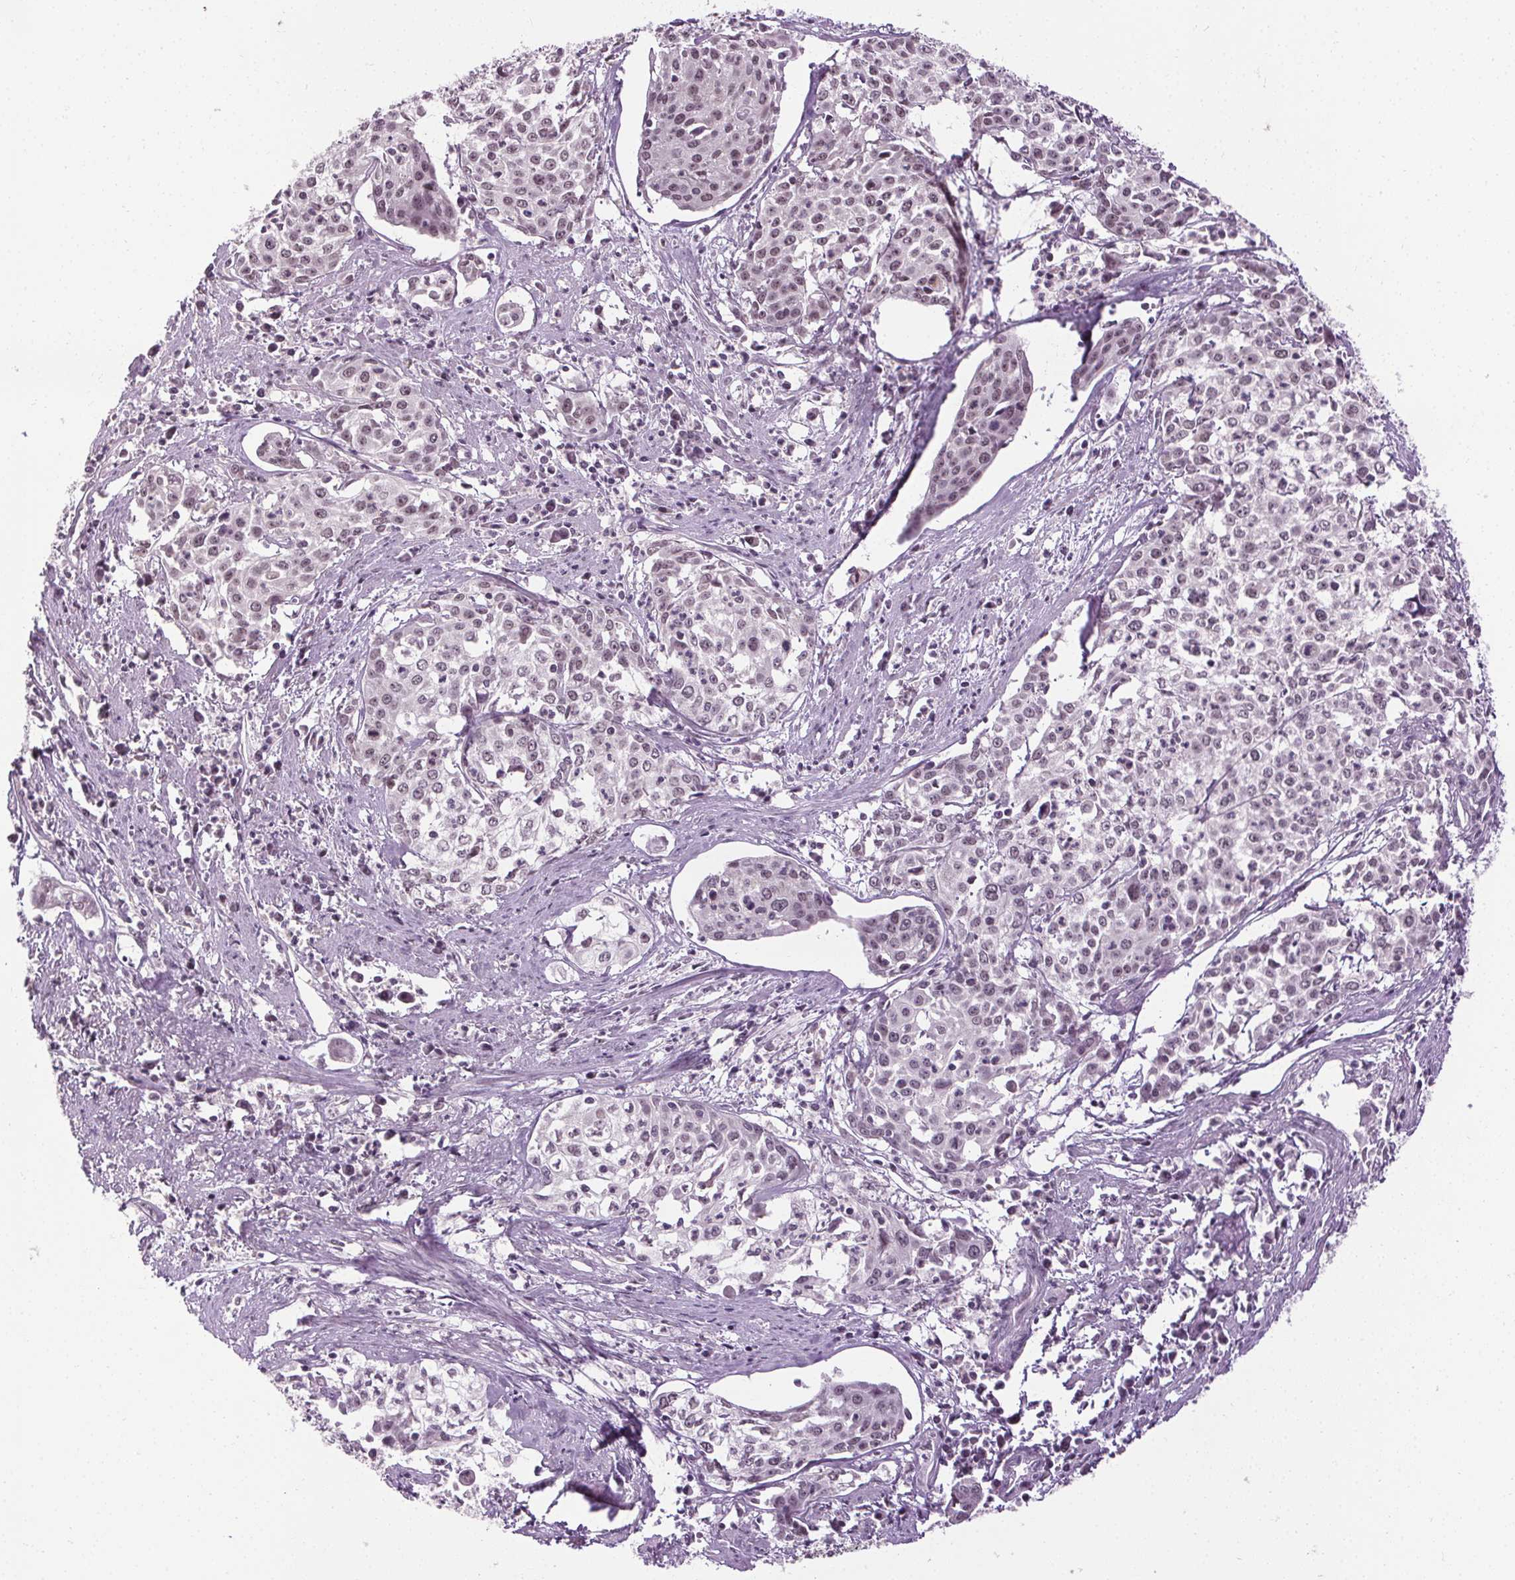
{"staining": {"intensity": "weak", "quantity": "25%-75%", "location": "nuclear"}, "tissue": "cervical cancer", "cell_type": "Tumor cells", "image_type": "cancer", "snomed": [{"axis": "morphology", "description": "Squamous cell carcinoma, NOS"}, {"axis": "topography", "description": "Cervix"}], "caption": "A micrograph of squamous cell carcinoma (cervical) stained for a protein exhibits weak nuclear brown staining in tumor cells. (Brightfield microscopy of DAB IHC at high magnification).", "gene": "MED6", "patient": {"sex": "female", "age": 39}}